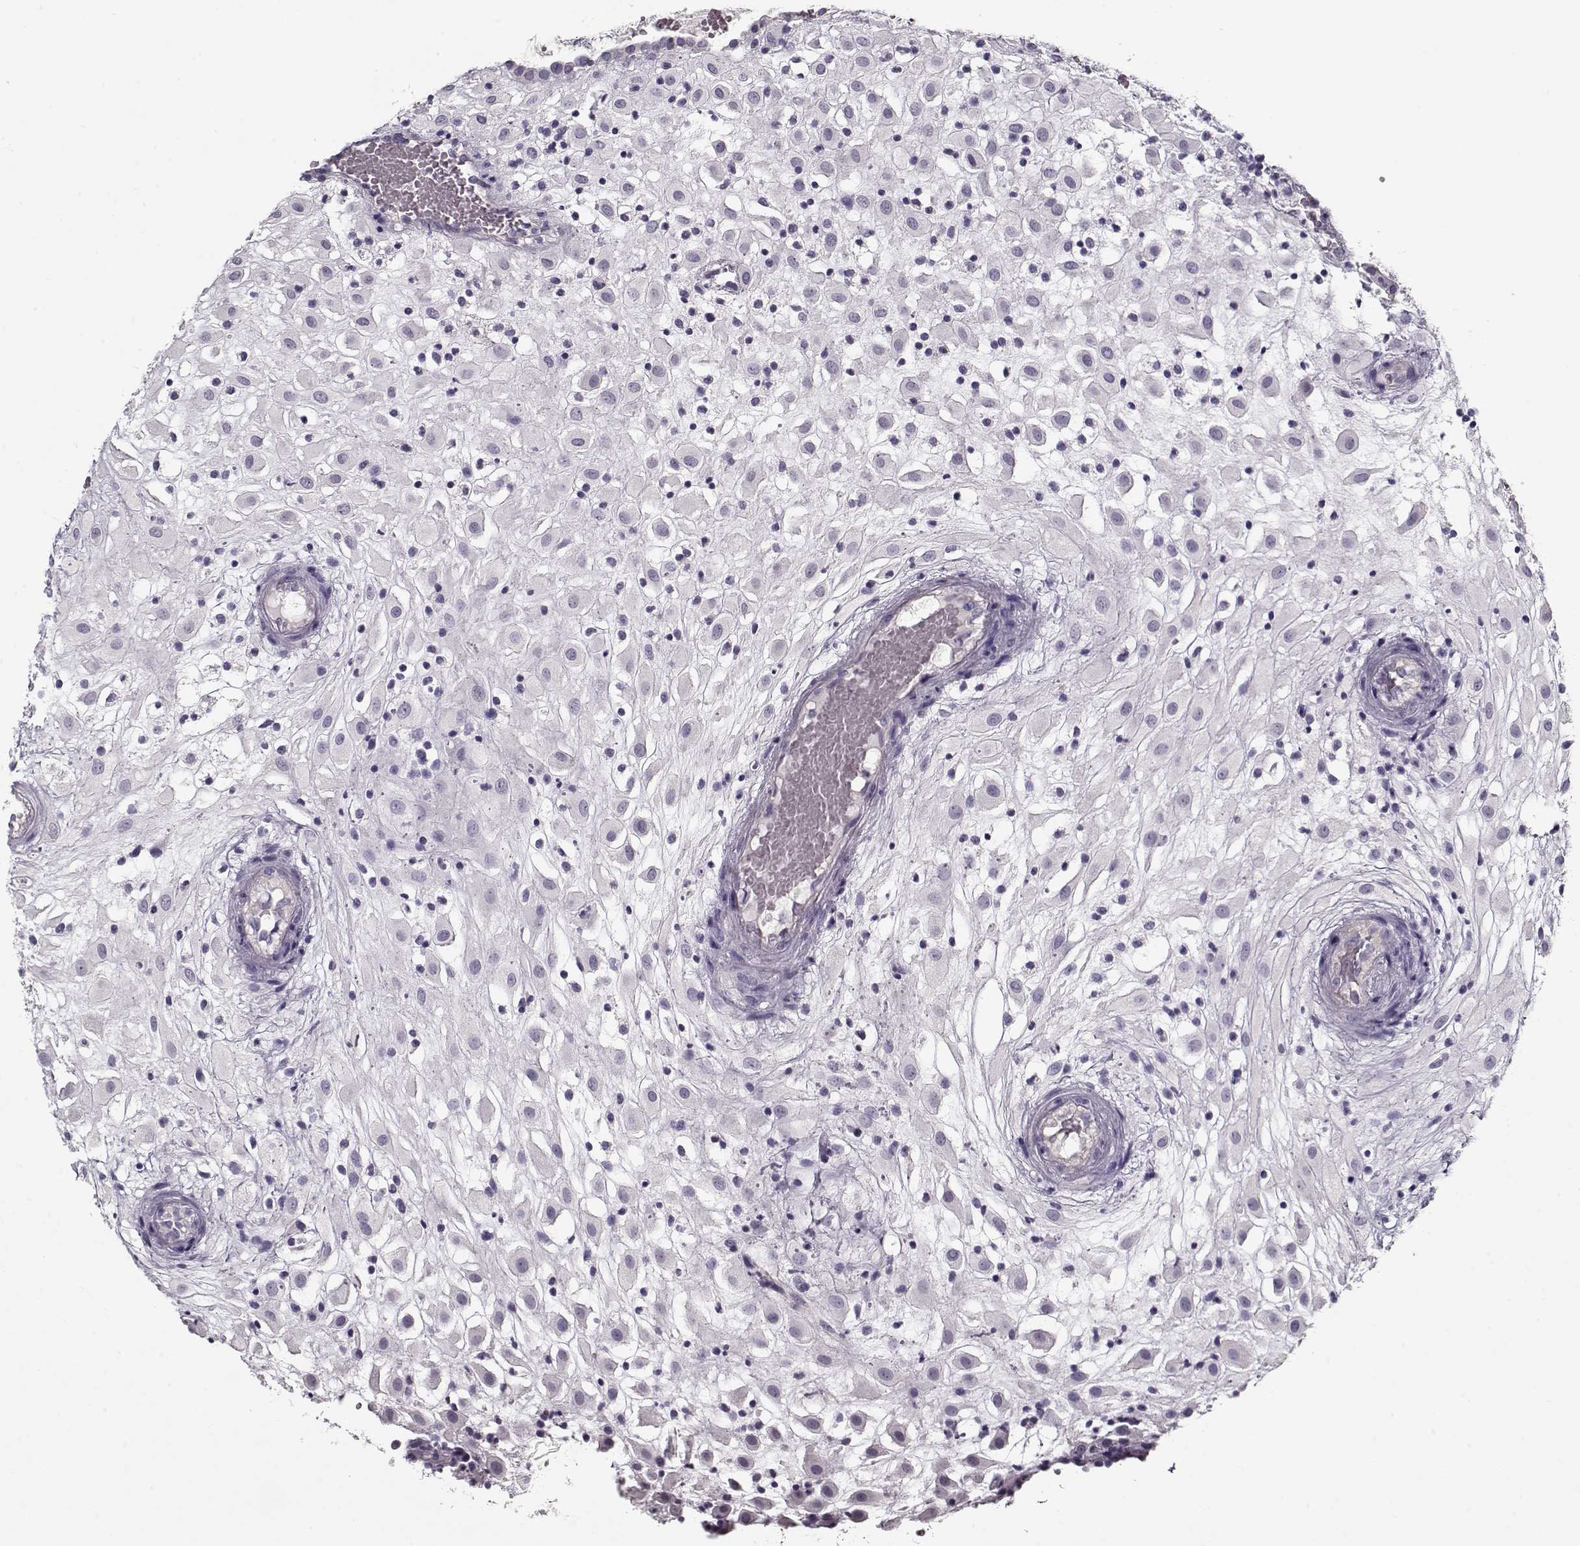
{"staining": {"intensity": "negative", "quantity": "none", "location": "none"}, "tissue": "placenta", "cell_type": "Decidual cells", "image_type": "normal", "snomed": [{"axis": "morphology", "description": "Normal tissue, NOS"}, {"axis": "topography", "description": "Placenta"}], "caption": "Immunohistochemical staining of unremarkable human placenta shows no significant staining in decidual cells.", "gene": "CCDC136", "patient": {"sex": "female", "age": 24}}